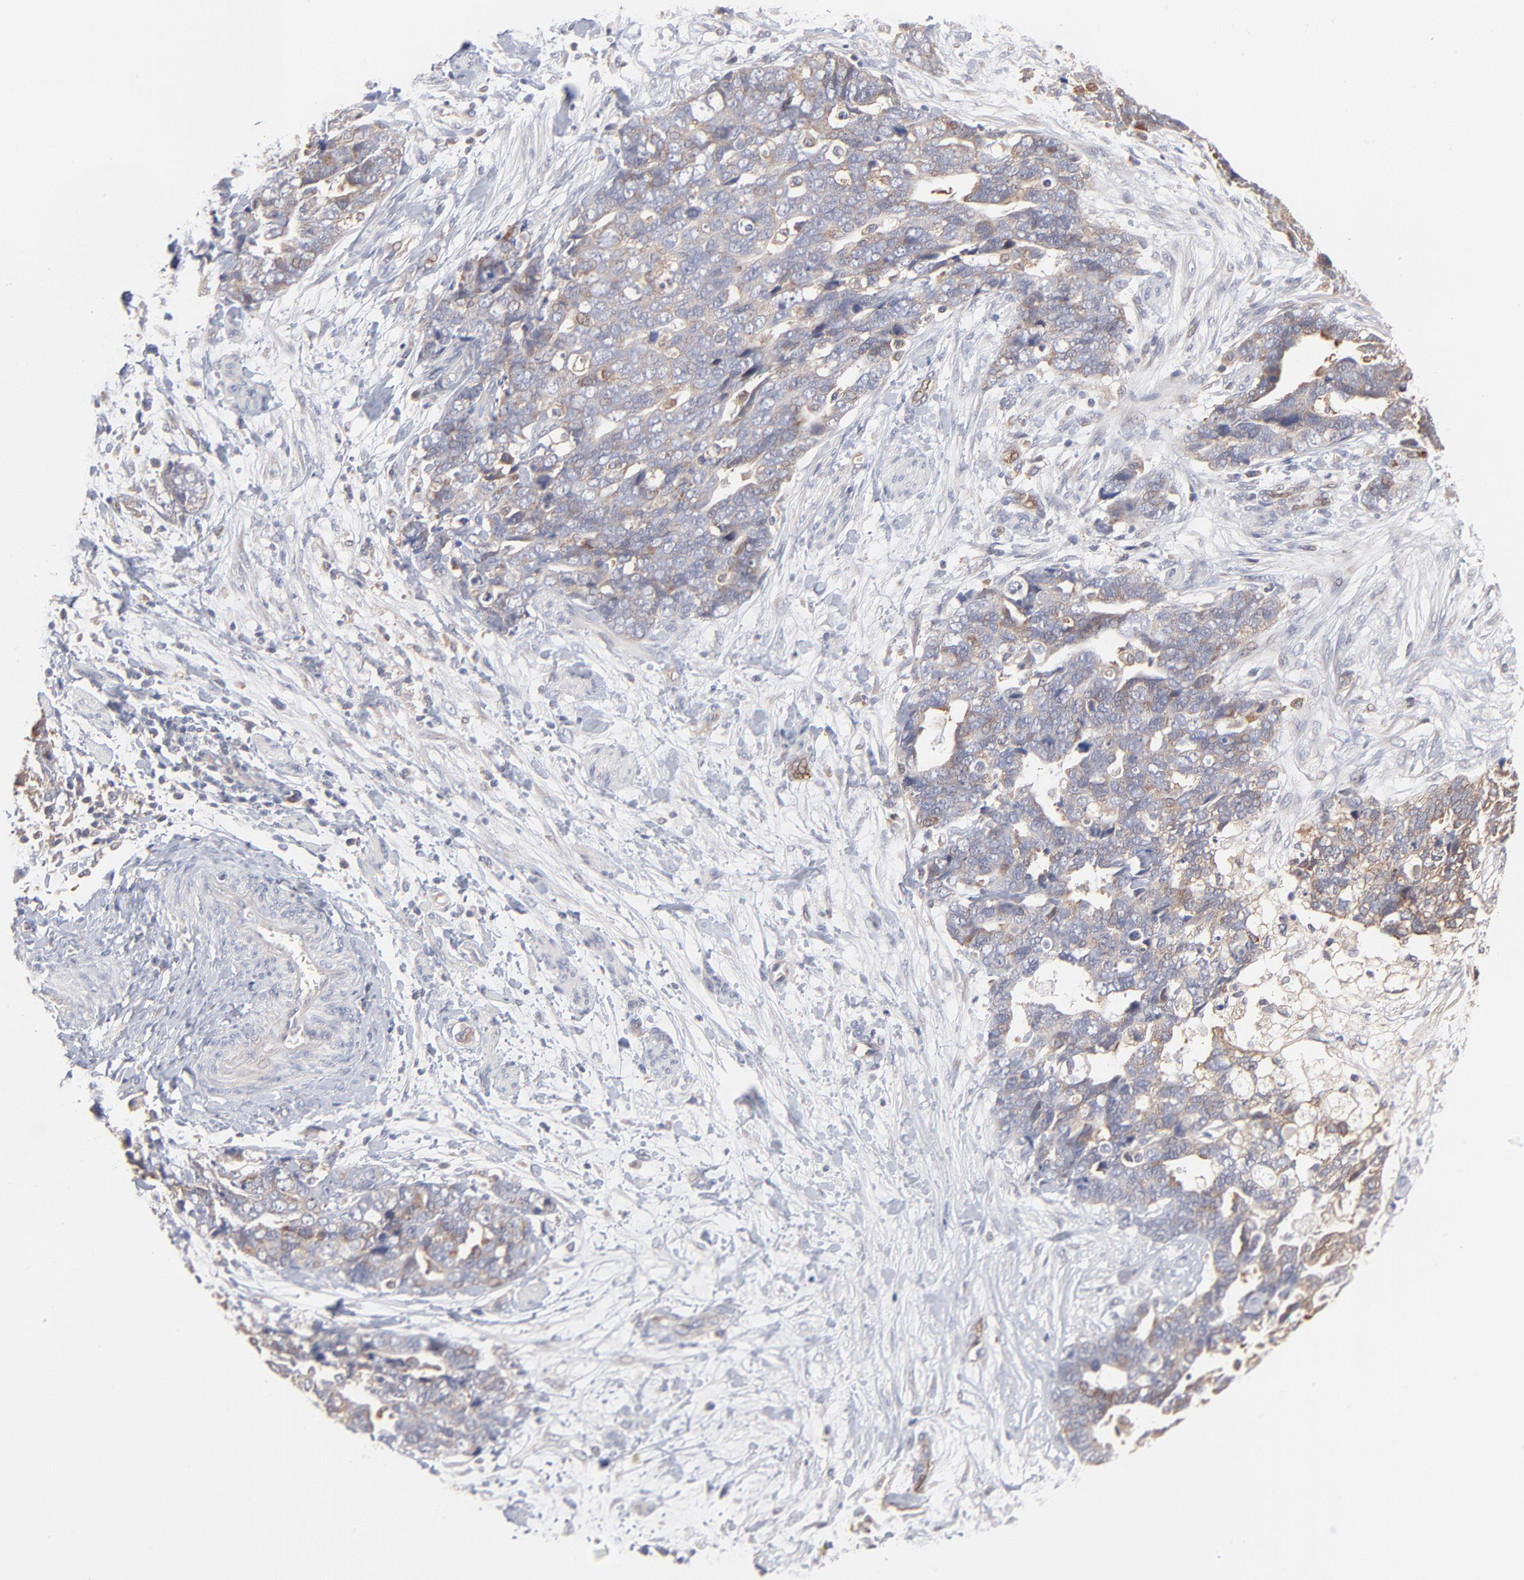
{"staining": {"intensity": "weak", "quantity": ">75%", "location": "cytoplasmic/membranous"}, "tissue": "ovarian cancer", "cell_type": "Tumor cells", "image_type": "cancer", "snomed": [{"axis": "morphology", "description": "Normal tissue, NOS"}, {"axis": "morphology", "description": "Cystadenocarcinoma, serous, NOS"}, {"axis": "topography", "description": "Fallopian tube"}, {"axis": "topography", "description": "Ovary"}], "caption": "The photomicrograph exhibits a brown stain indicating the presence of a protein in the cytoplasmic/membranous of tumor cells in ovarian serous cystadenocarcinoma.", "gene": "IVNS1ABP", "patient": {"sex": "female", "age": 56}}